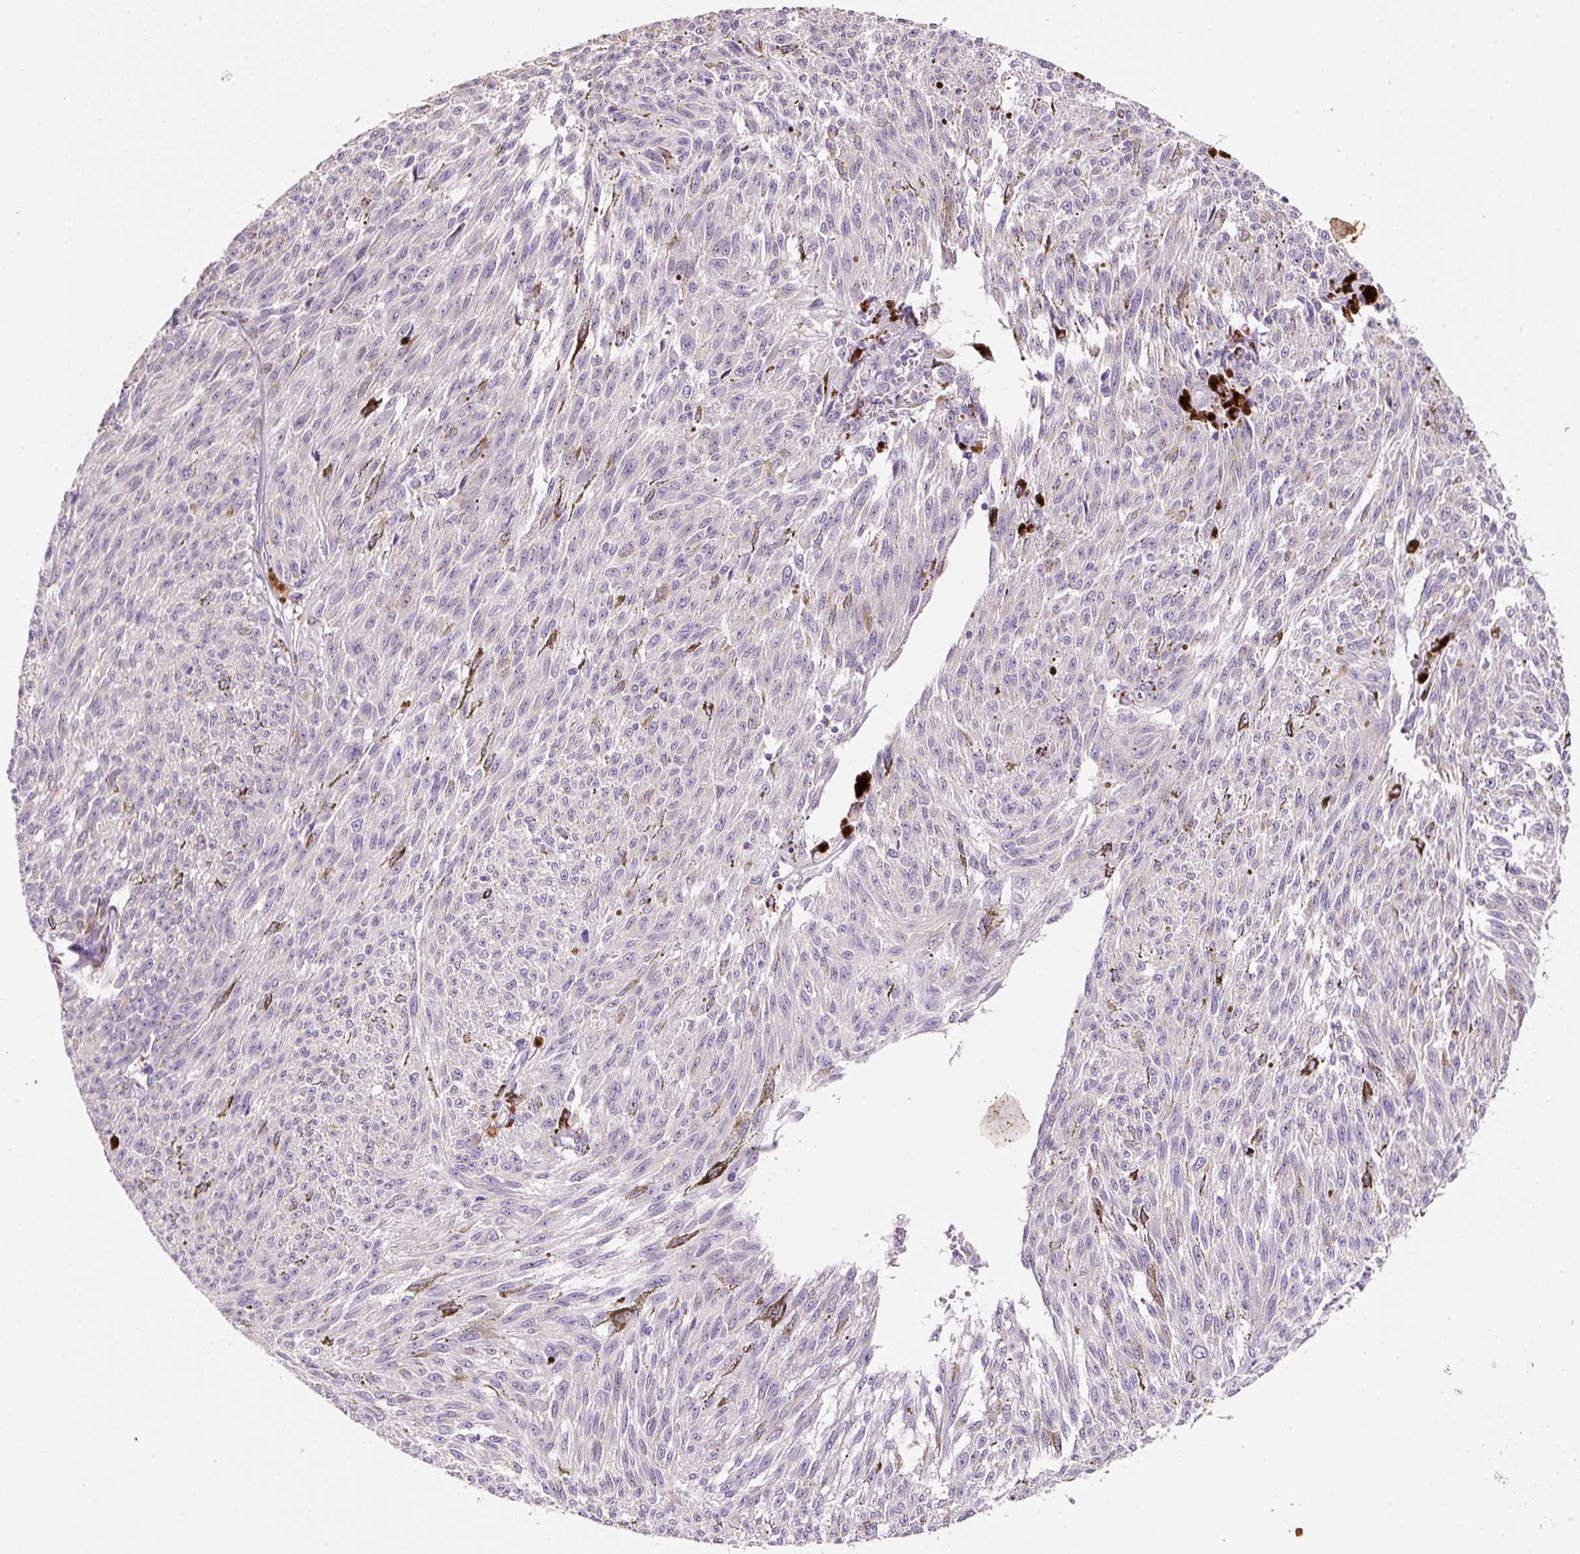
{"staining": {"intensity": "negative", "quantity": "none", "location": "none"}, "tissue": "melanoma", "cell_type": "Tumor cells", "image_type": "cancer", "snomed": [{"axis": "morphology", "description": "Malignant melanoma, NOS"}, {"axis": "topography", "description": "Skin"}], "caption": "This is an IHC photomicrograph of malignant melanoma. There is no positivity in tumor cells.", "gene": "TENT5C", "patient": {"sex": "female", "age": 72}}